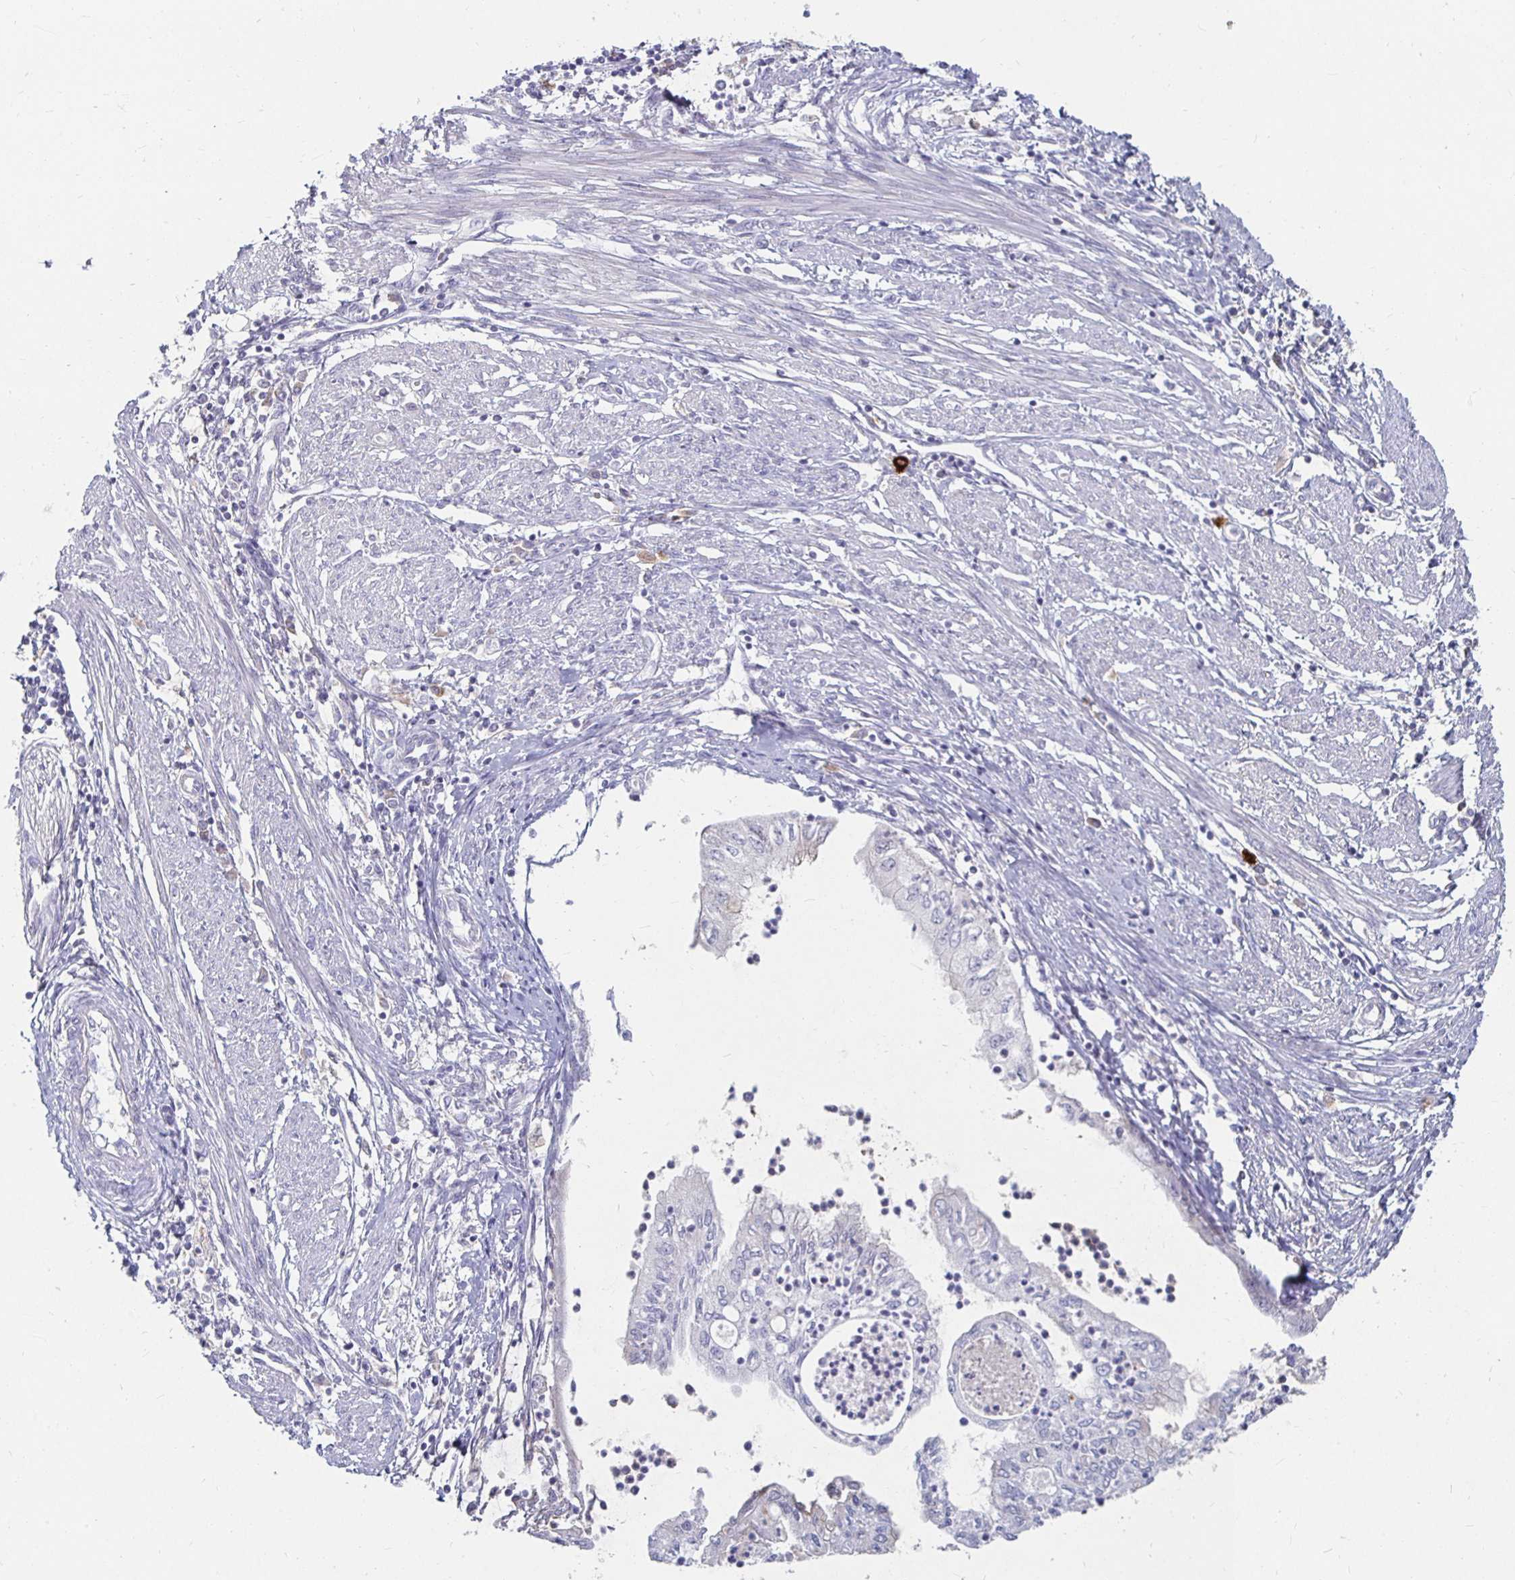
{"staining": {"intensity": "negative", "quantity": "none", "location": "none"}, "tissue": "endometrial cancer", "cell_type": "Tumor cells", "image_type": "cancer", "snomed": [{"axis": "morphology", "description": "Adenocarcinoma, NOS"}, {"axis": "topography", "description": "Endometrium"}], "caption": "Adenocarcinoma (endometrial) was stained to show a protein in brown. There is no significant expression in tumor cells.", "gene": "RNF144B", "patient": {"sex": "female", "age": 75}}